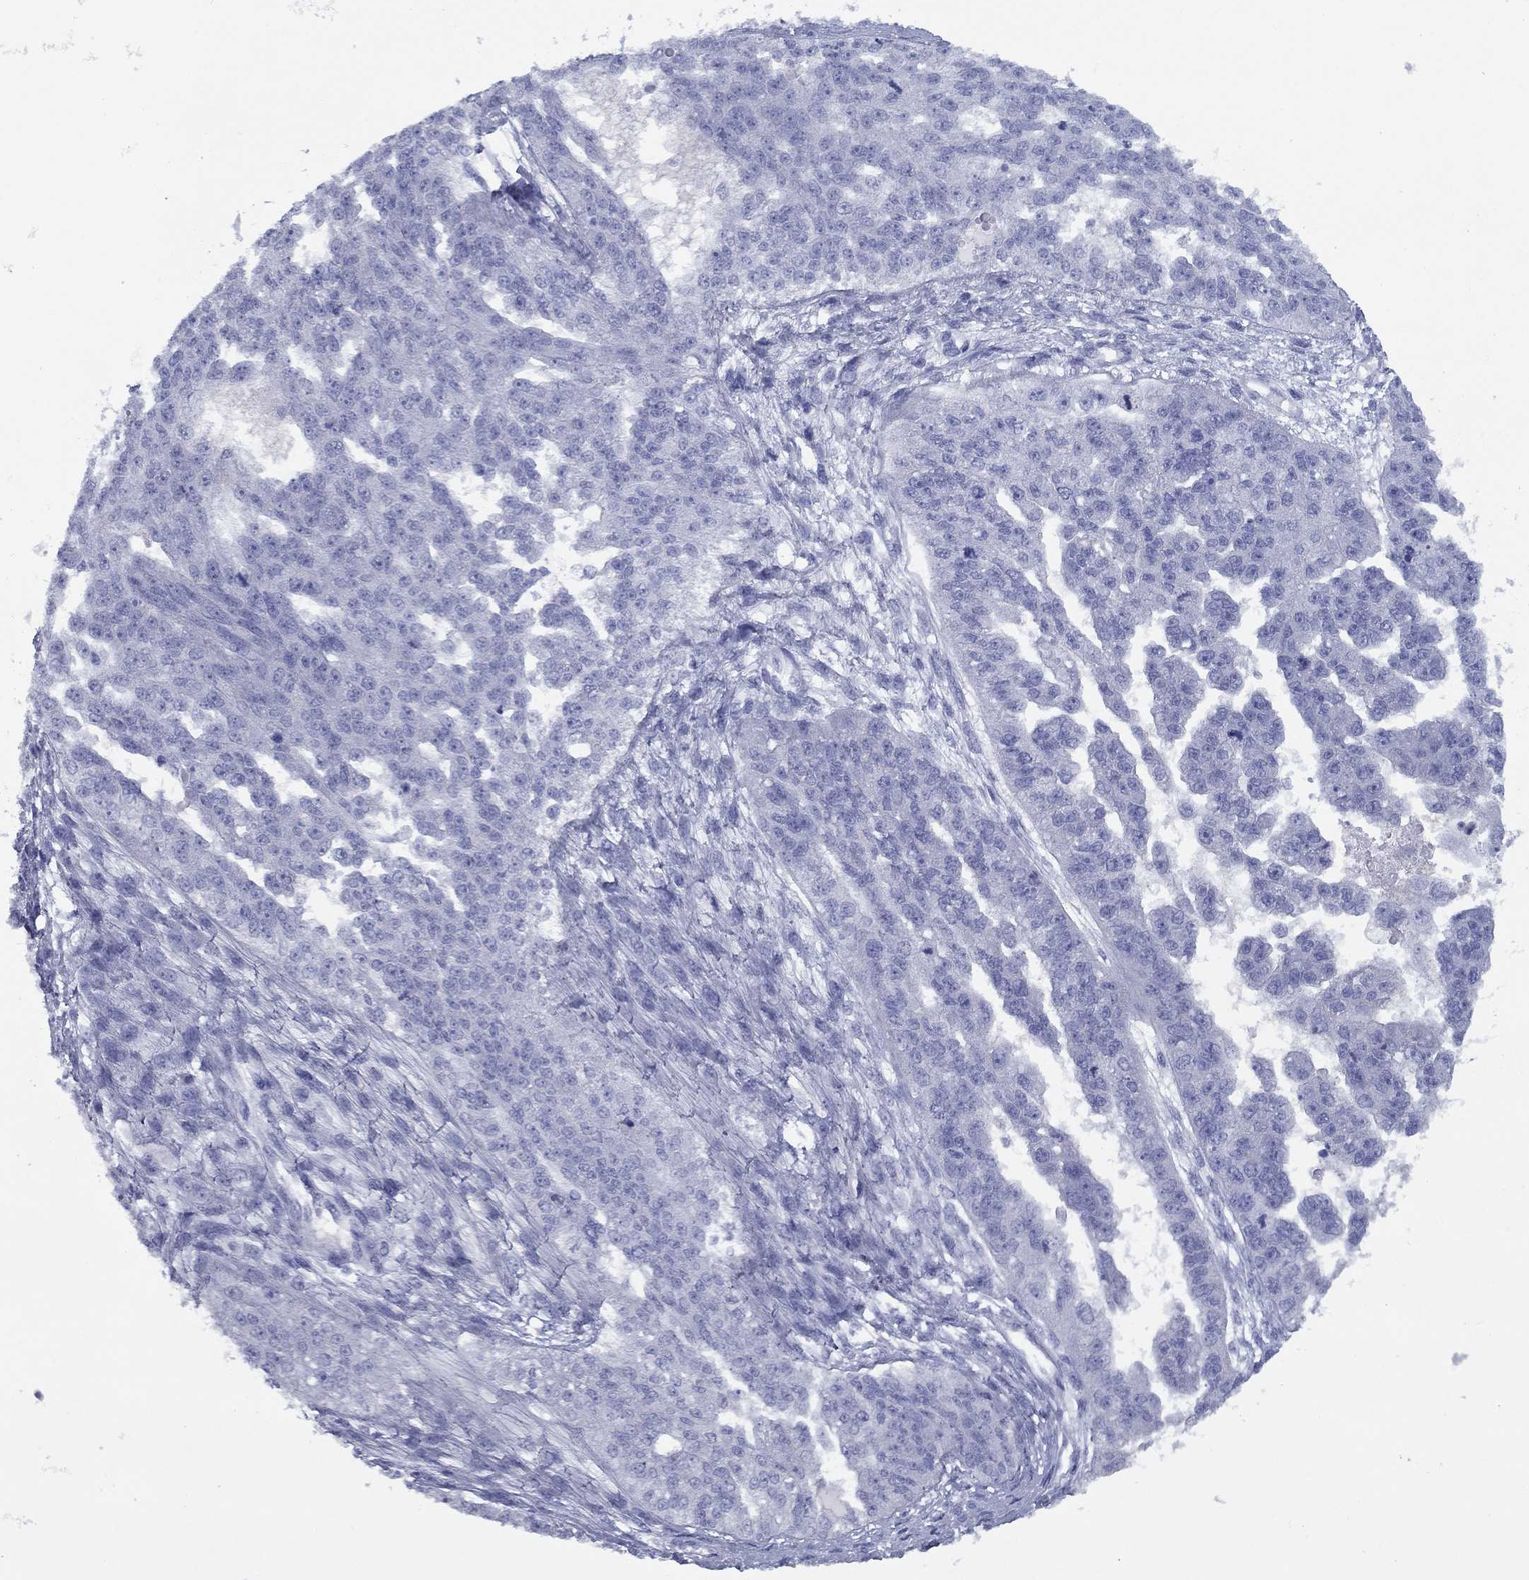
{"staining": {"intensity": "negative", "quantity": "none", "location": "none"}, "tissue": "ovarian cancer", "cell_type": "Tumor cells", "image_type": "cancer", "snomed": [{"axis": "morphology", "description": "Cystadenocarcinoma, serous, NOS"}, {"axis": "topography", "description": "Ovary"}], "caption": "High power microscopy micrograph of an immunohistochemistry (IHC) image of serous cystadenocarcinoma (ovarian), revealing no significant staining in tumor cells. Nuclei are stained in blue.", "gene": "NPPA", "patient": {"sex": "female", "age": 58}}